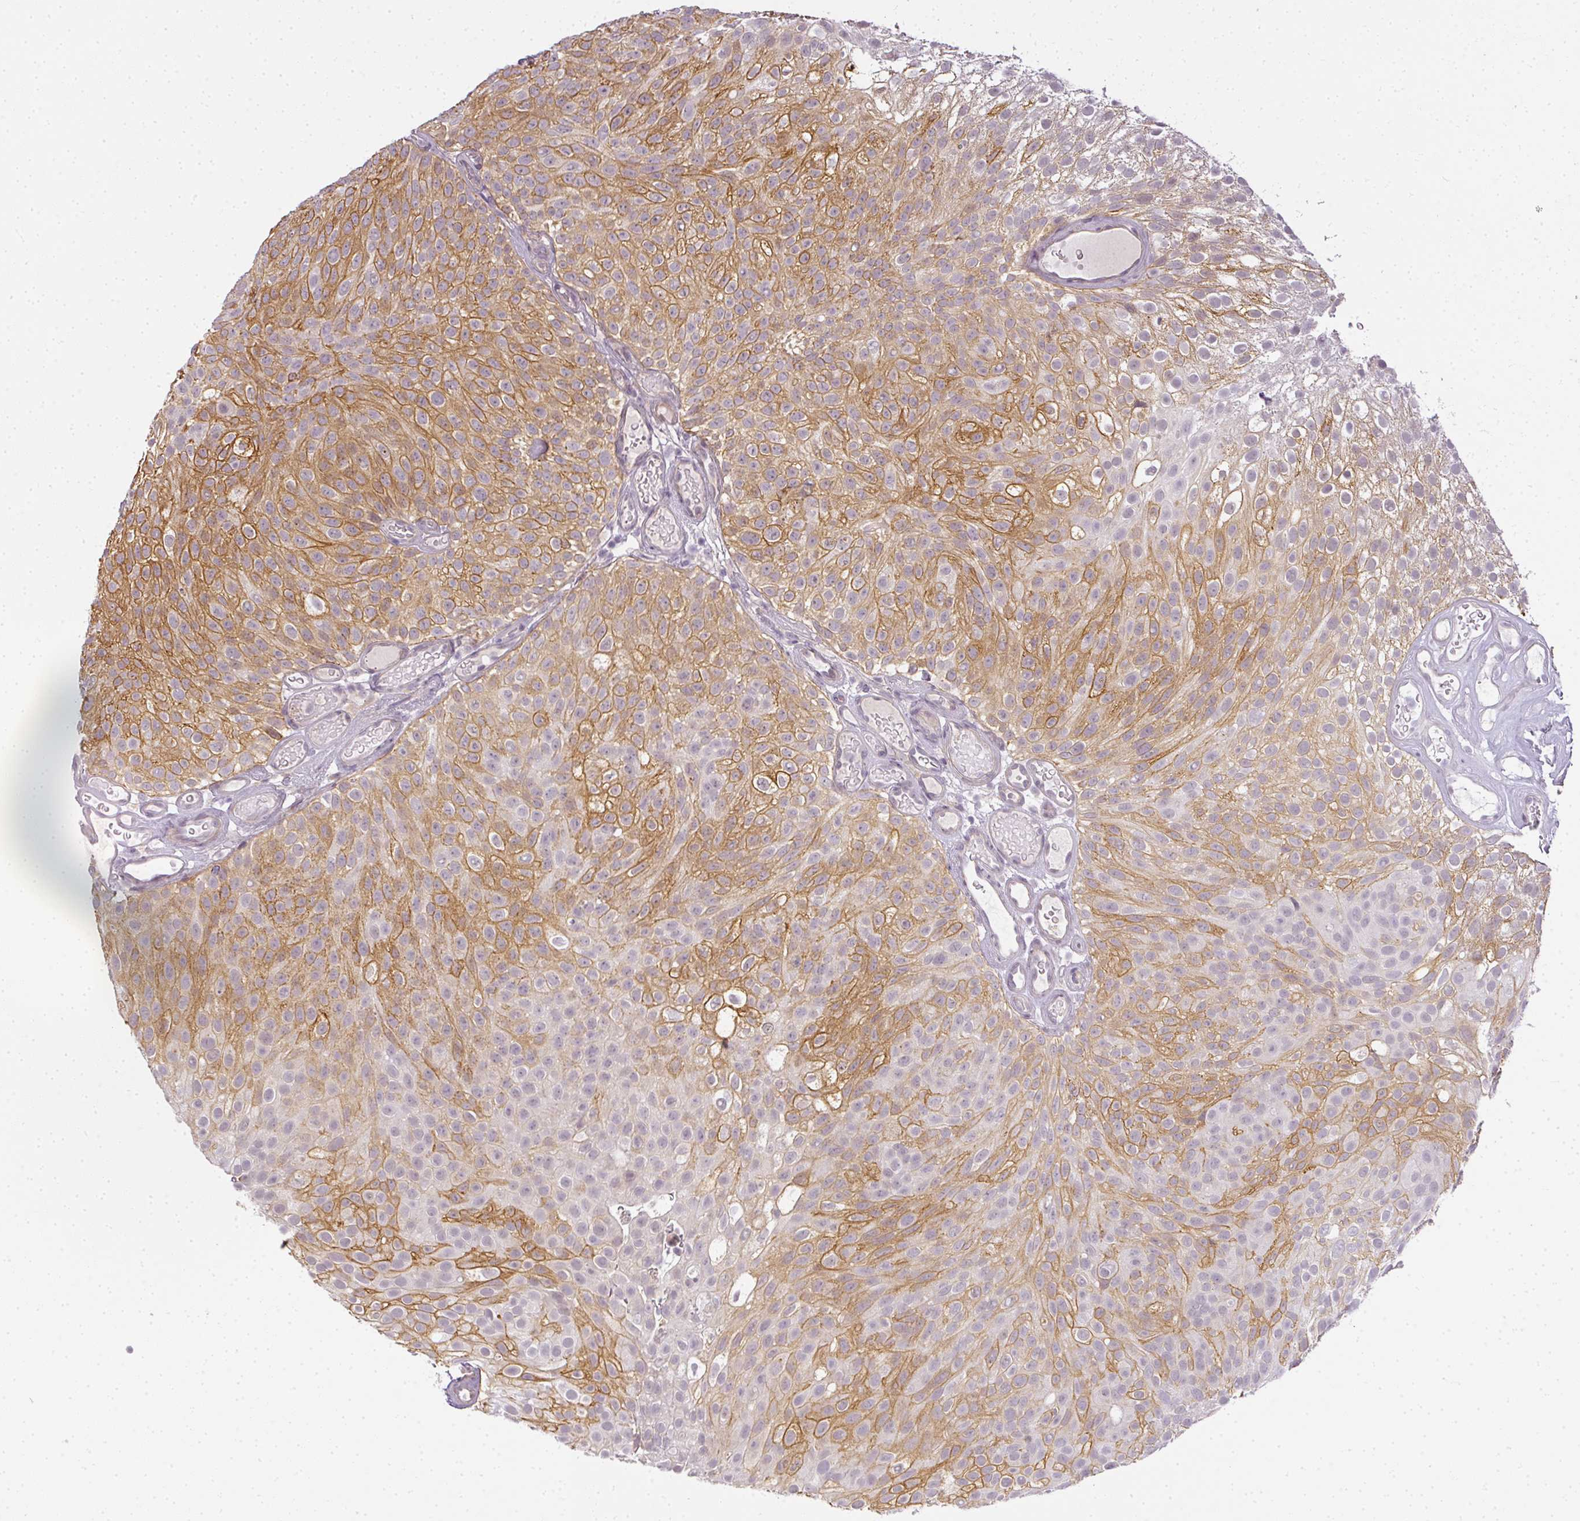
{"staining": {"intensity": "moderate", "quantity": ">75%", "location": "cytoplasmic/membranous"}, "tissue": "urothelial cancer", "cell_type": "Tumor cells", "image_type": "cancer", "snomed": [{"axis": "morphology", "description": "Urothelial carcinoma, Low grade"}, {"axis": "topography", "description": "Urinary bladder"}], "caption": "Immunohistochemistry (DAB (3,3'-diaminobenzidine)) staining of urothelial carcinoma (low-grade) displays moderate cytoplasmic/membranous protein staining in approximately >75% of tumor cells. (DAB (3,3'-diaminobenzidine) IHC with brightfield microscopy, high magnification).", "gene": "MED19", "patient": {"sex": "male", "age": 78}}